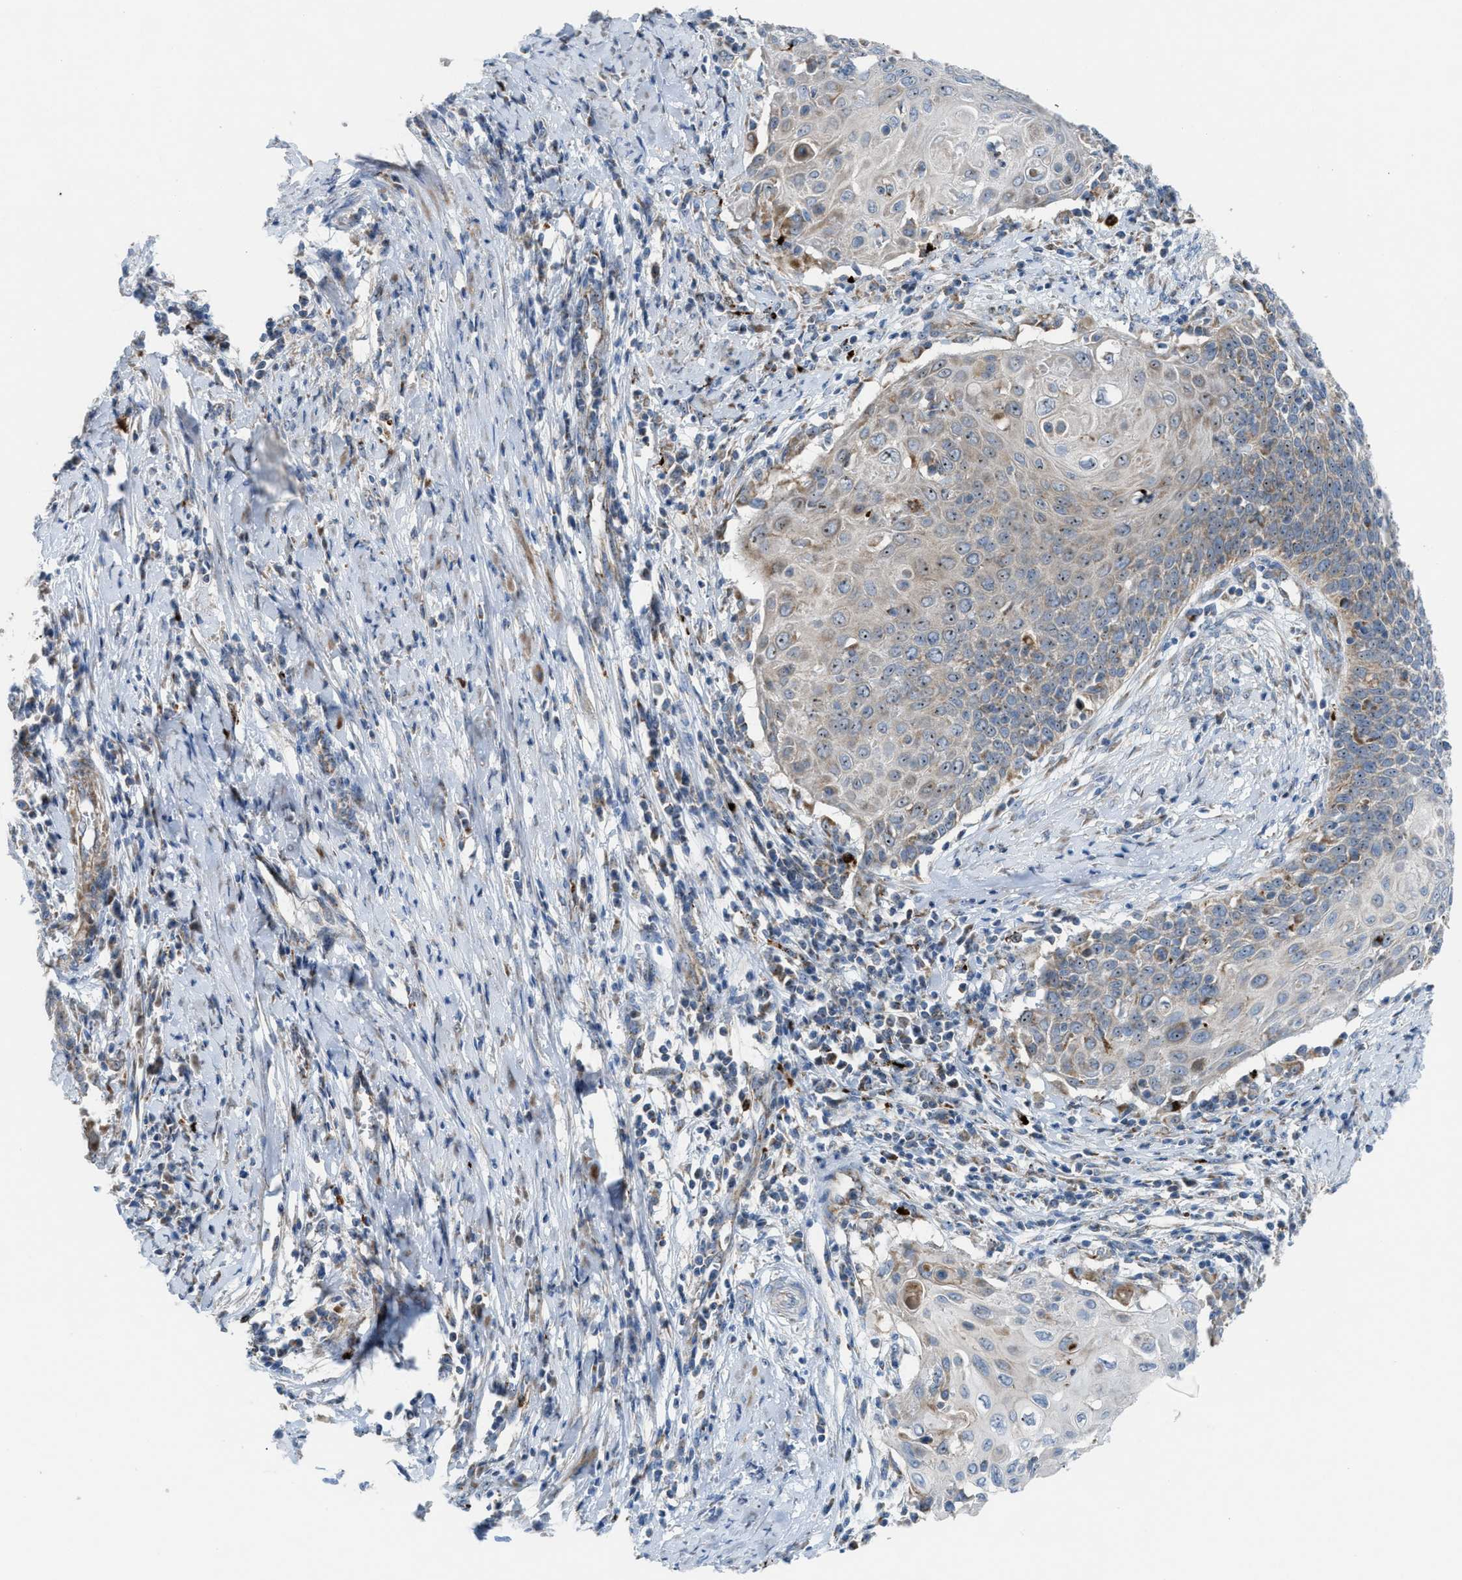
{"staining": {"intensity": "moderate", "quantity": "<25%", "location": "cytoplasmic/membranous,nuclear"}, "tissue": "cervical cancer", "cell_type": "Tumor cells", "image_type": "cancer", "snomed": [{"axis": "morphology", "description": "Squamous cell carcinoma, NOS"}, {"axis": "topography", "description": "Cervix"}], "caption": "Cervical cancer (squamous cell carcinoma) stained with DAB immunohistochemistry reveals low levels of moderate cytoplasmic/membranous and nuclear positivity in about <25% of tumor cells. (IHC, brightfield microscopy, high magnification).", "gene": "TPH1", "patient": {"sex": "female", "age": 39}}